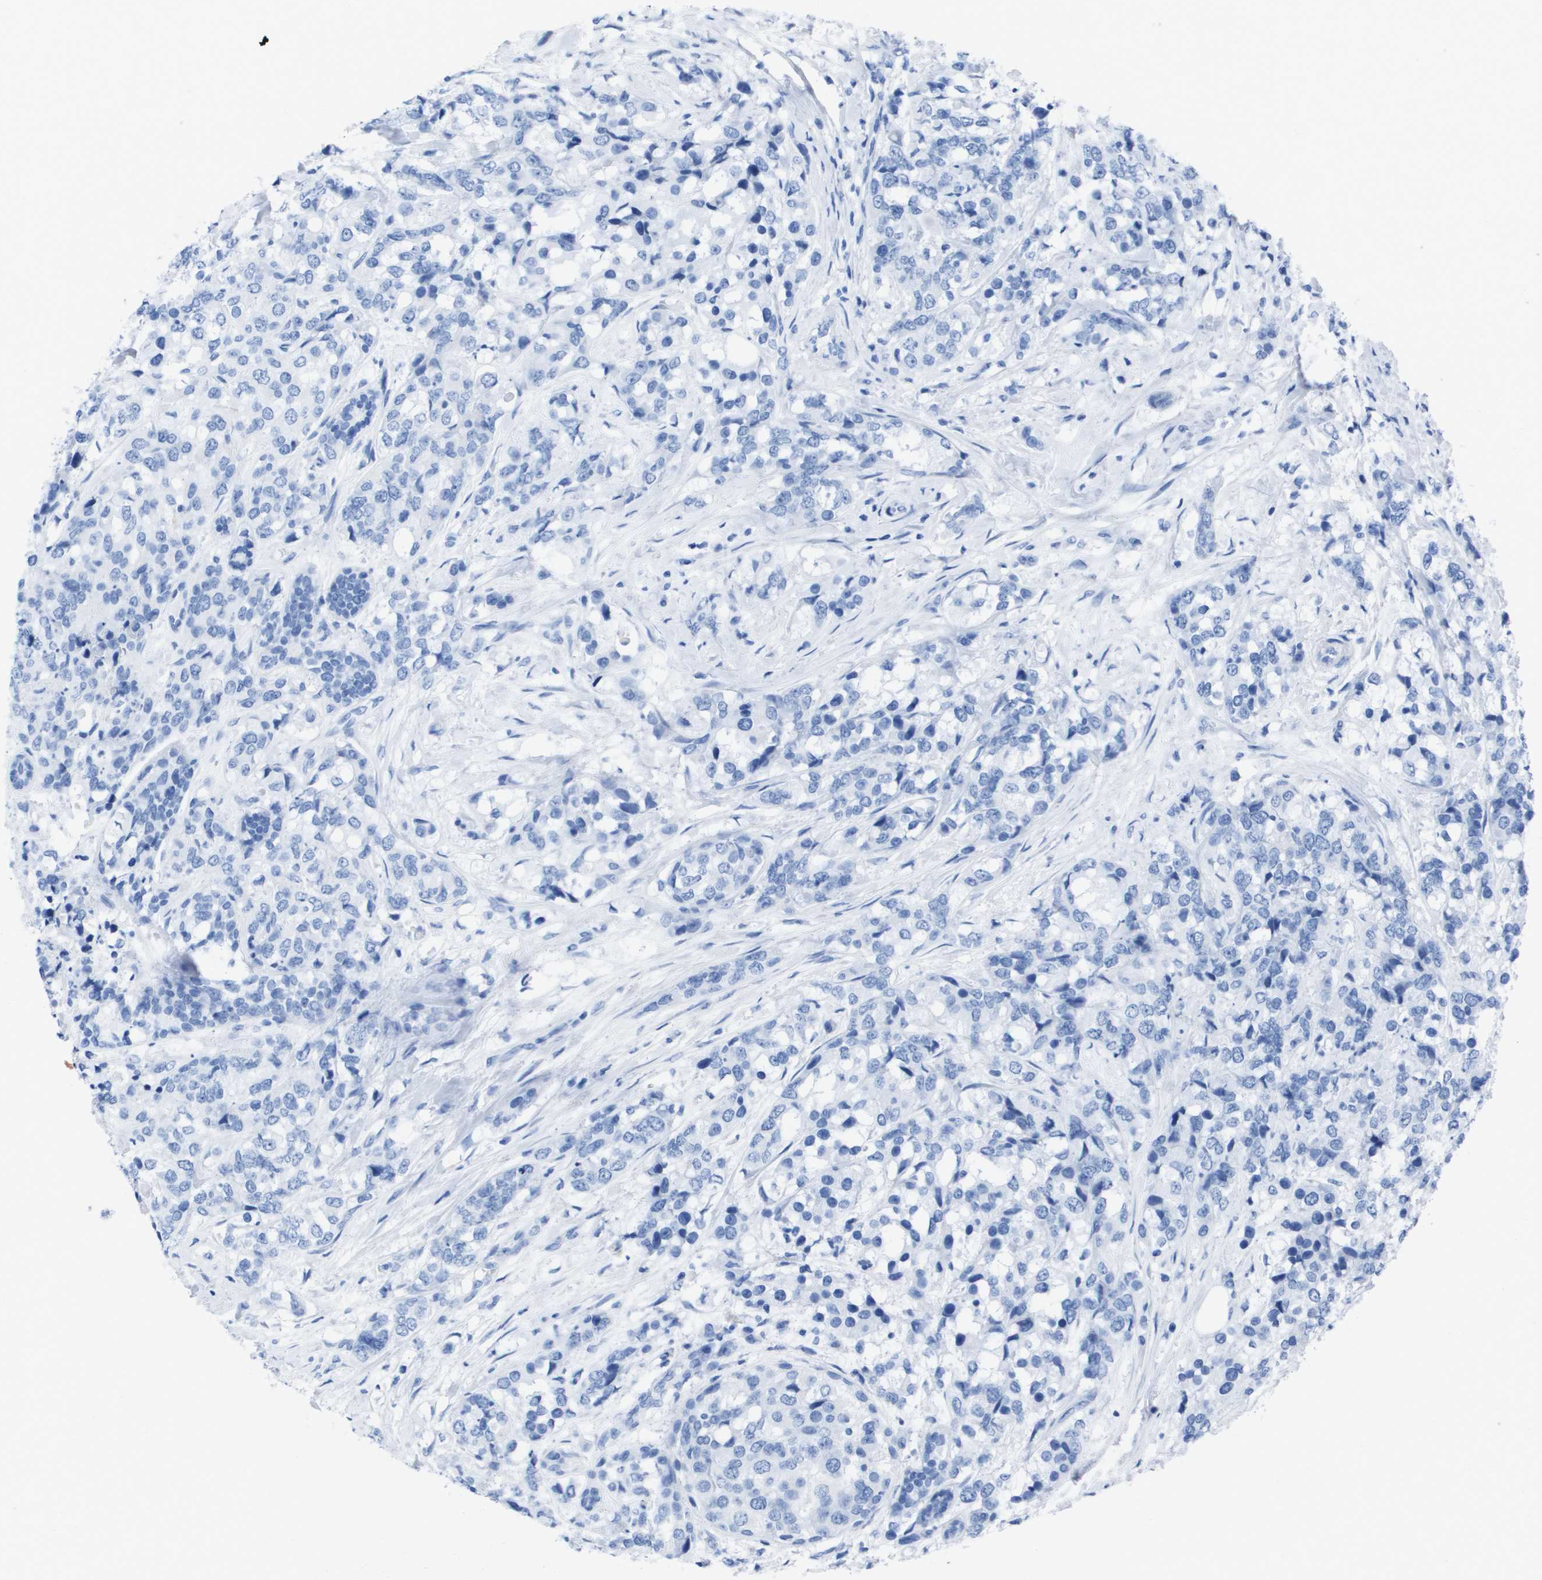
{"staining": {"intensity": "negative", "quantity": "none", "location": "none"}, "tissue": "breast cancer", "cell_type": "Tumor cells", "image_type": "cancer", "snomed": [{"axis": "morphology", "description": "Lobular carcinoma"}, {"axis": "topography", "description": "Breast"}], "caption": "Image shows no significant protein positivity in tumor cells of breast lobular carcinoma.", "gene": "KCNA3", "patient": {"sex": "female", "age": 59}}